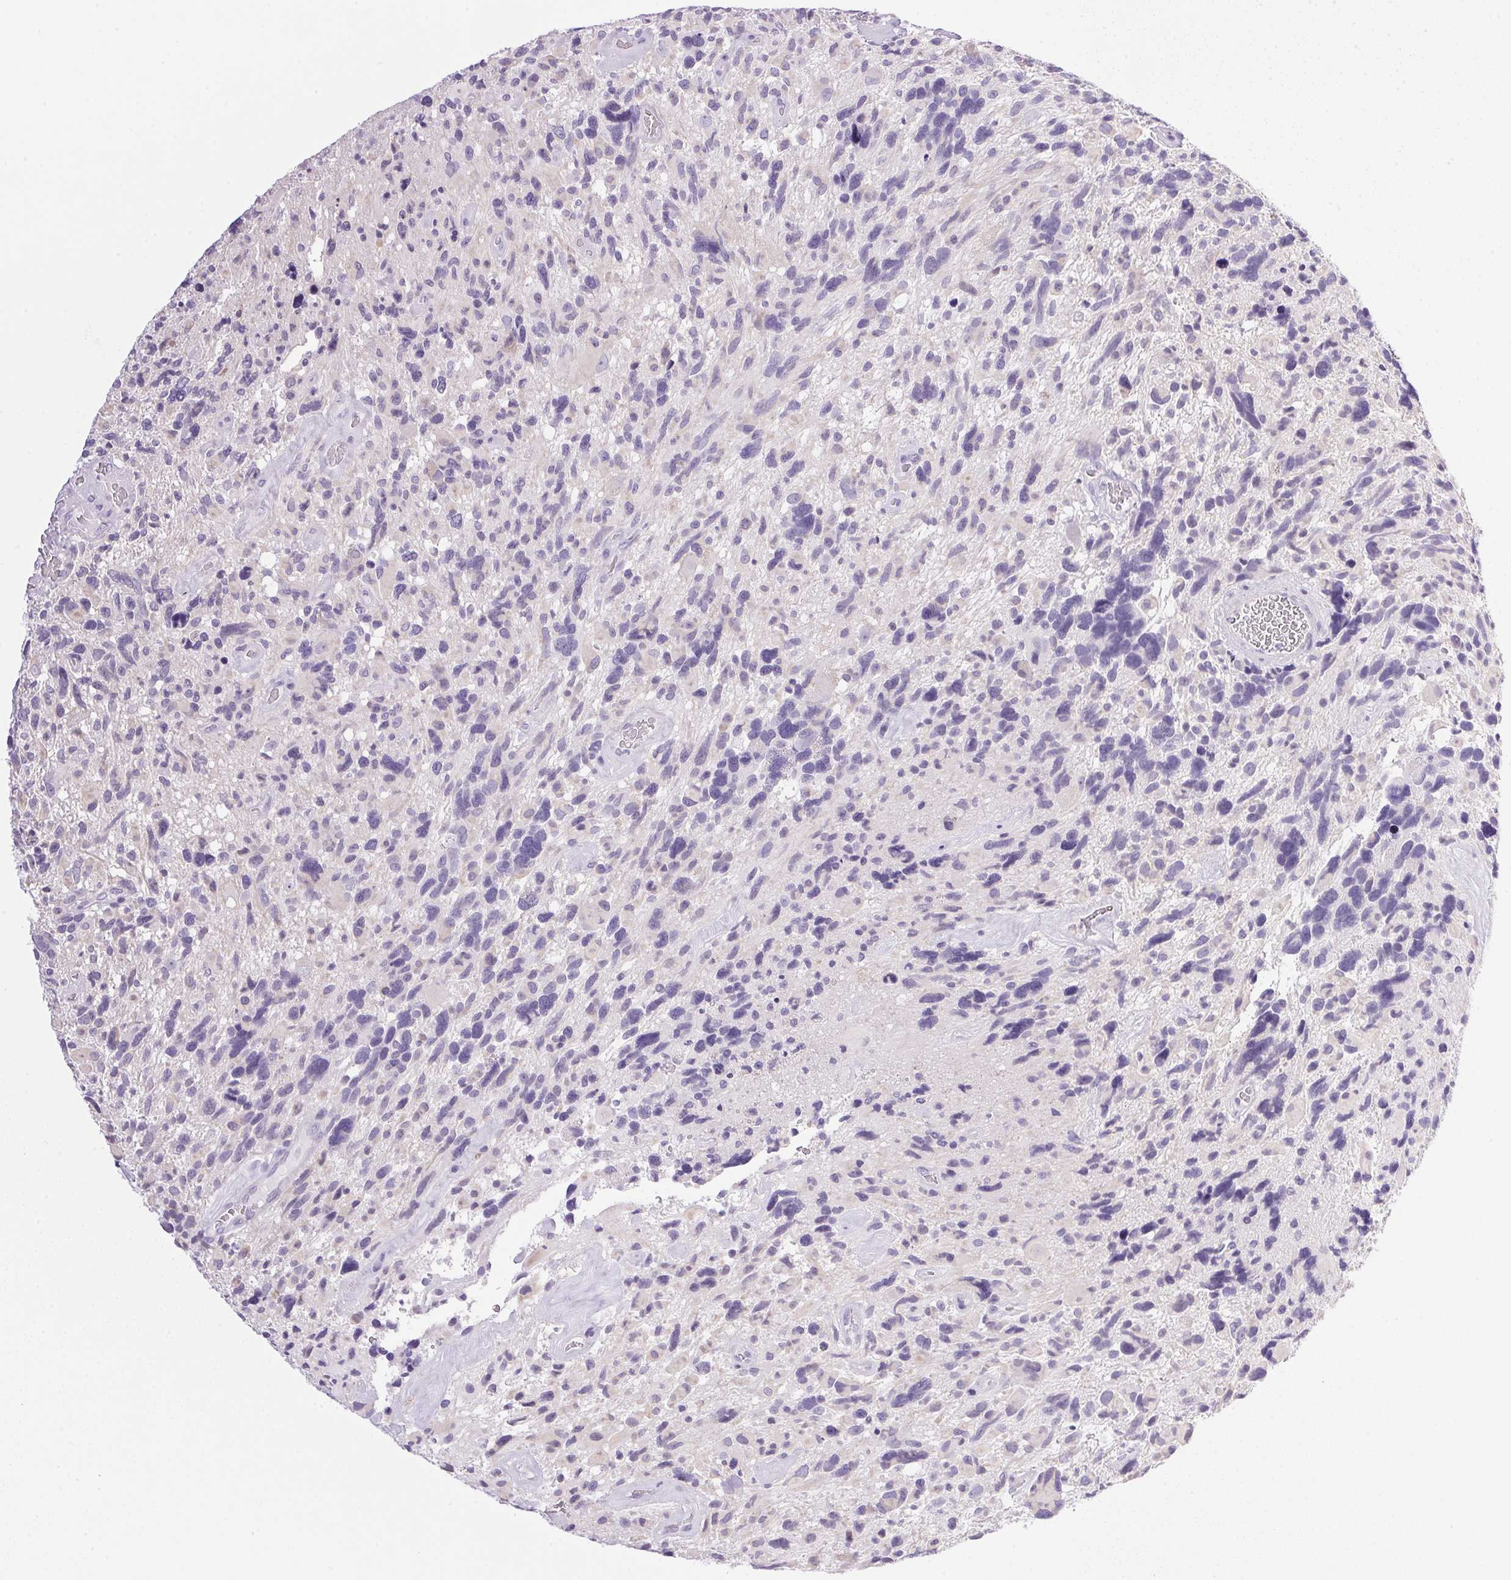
{"staining": {"intensity": "negative", "quantity": "none", "location": "none"}, "tissue": "glioma", "cell_type": "Tumor cells", "image_type": "cancer", "snomed": [{"axis": "morphology", "description": "Glioma, malignant, High grade"}, {"axis": "topography", "description": "Brain"}], "caption": "Immunohistochemistry (IHC) micrograph of neoplastic tissue: human malignant glioma (high-grade) stained with DAB reveals no significant protein staining in tumor cells. (Stains: DAB (3,3'-diaminobenzidine) immunohistochemistry with hematoxylin counter stain, Microscopy: brightfield microscopy at high magnification).", "gene": "ATP6V0A4", "patient": {"sex": "male", "age": 49}}